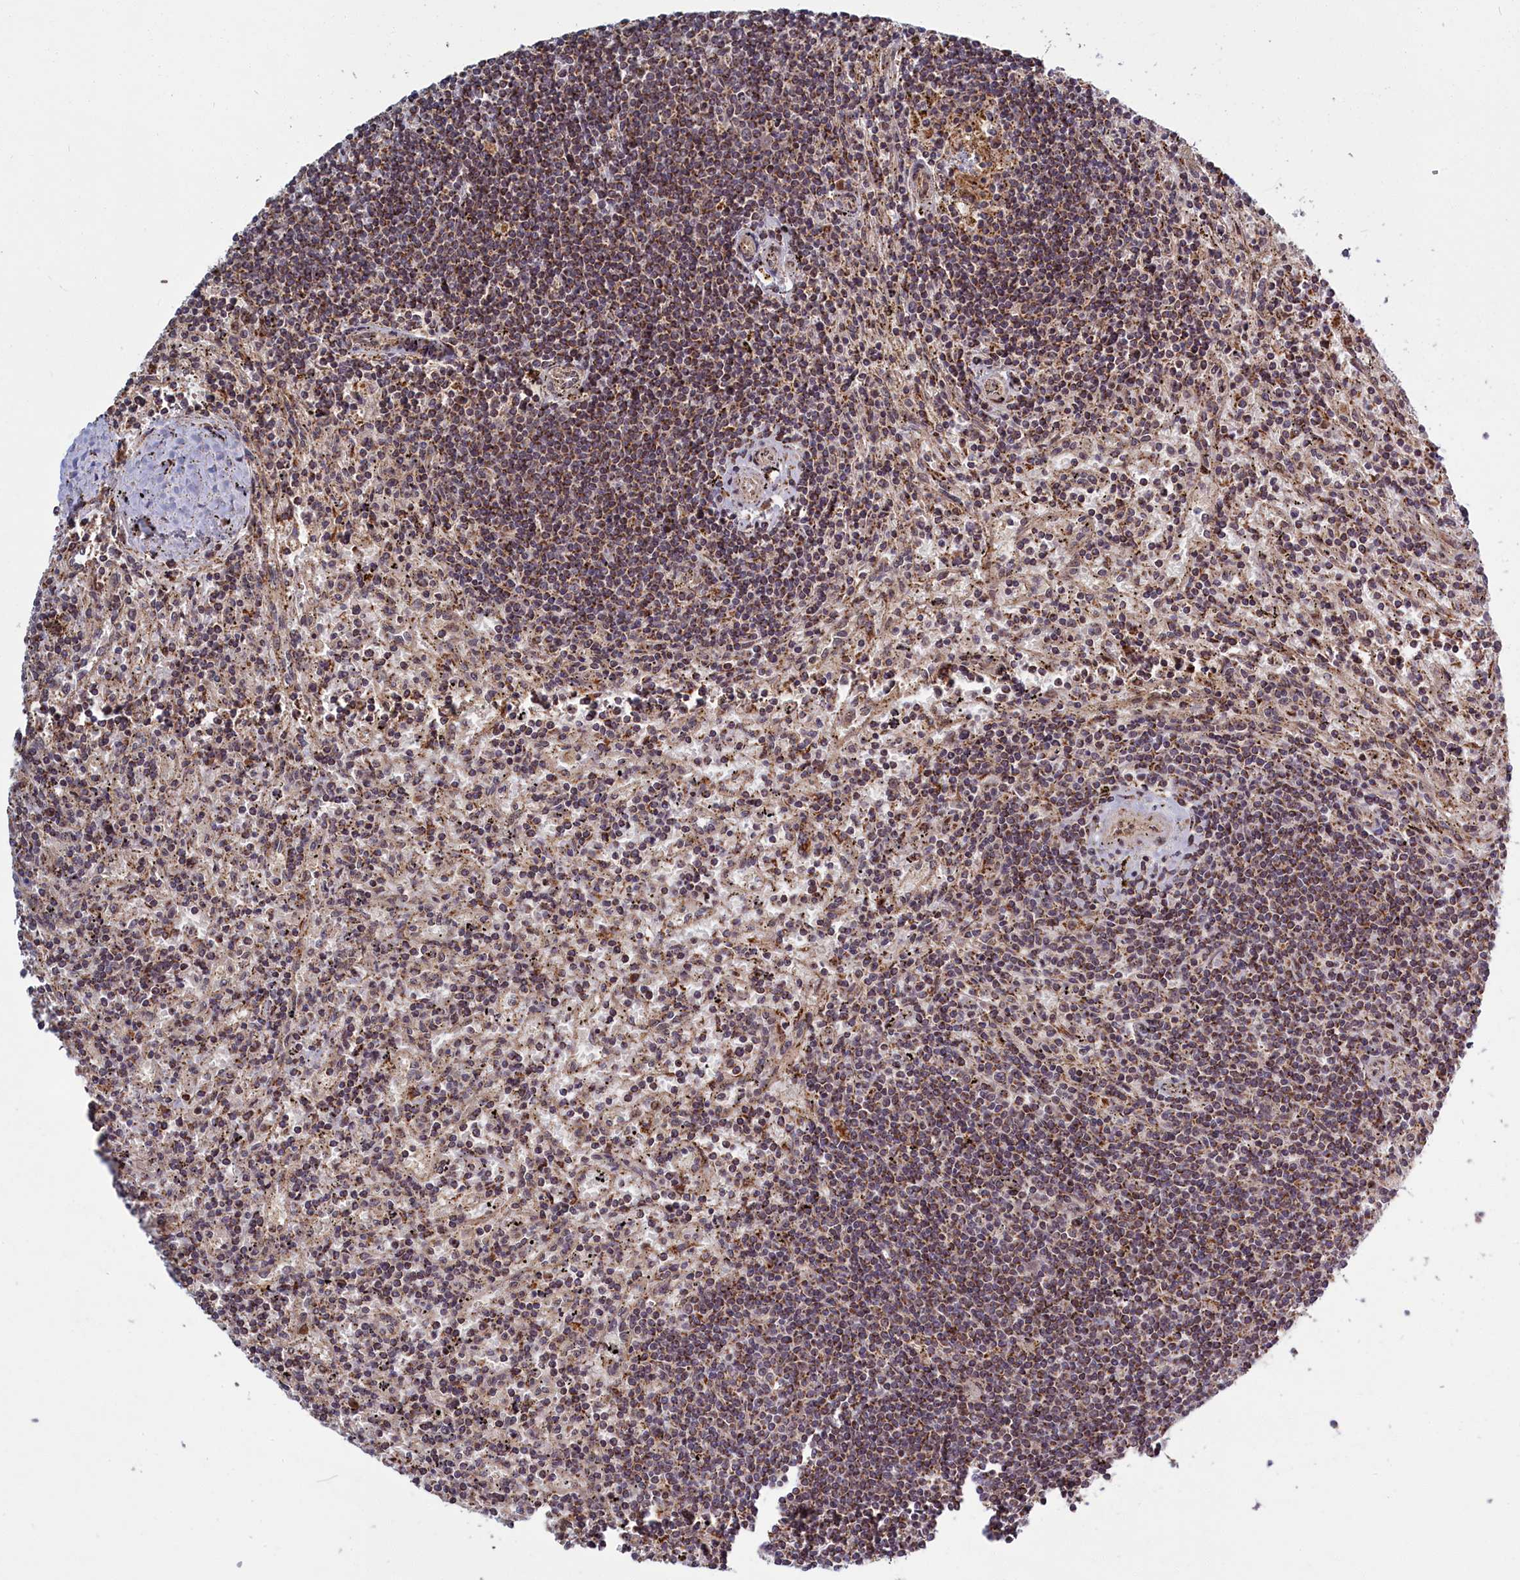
{"staining": {"intensity": "moderate", "quantity": ">75%", "location": "cytoplasmic/membranous"}, "tissue": "lymphoma", "cell_type": "Tumor cells", "image_type": "cancer", "snomed": [{"axis": "morphology", "description": "Malignant lymphoma, non-Hodgkin's type, Low grade"}, {"axis": "topography", "description": "Spleen"}], "caption": "A brown stain labels moderate cytoplasmic/membranous staining of a protein in human malignant lymphoma, non-Hodgkin's type (low-grade) tumor cells.", "gene": "PLA2G10", "patient": {"sex": "male", "age": 76}}